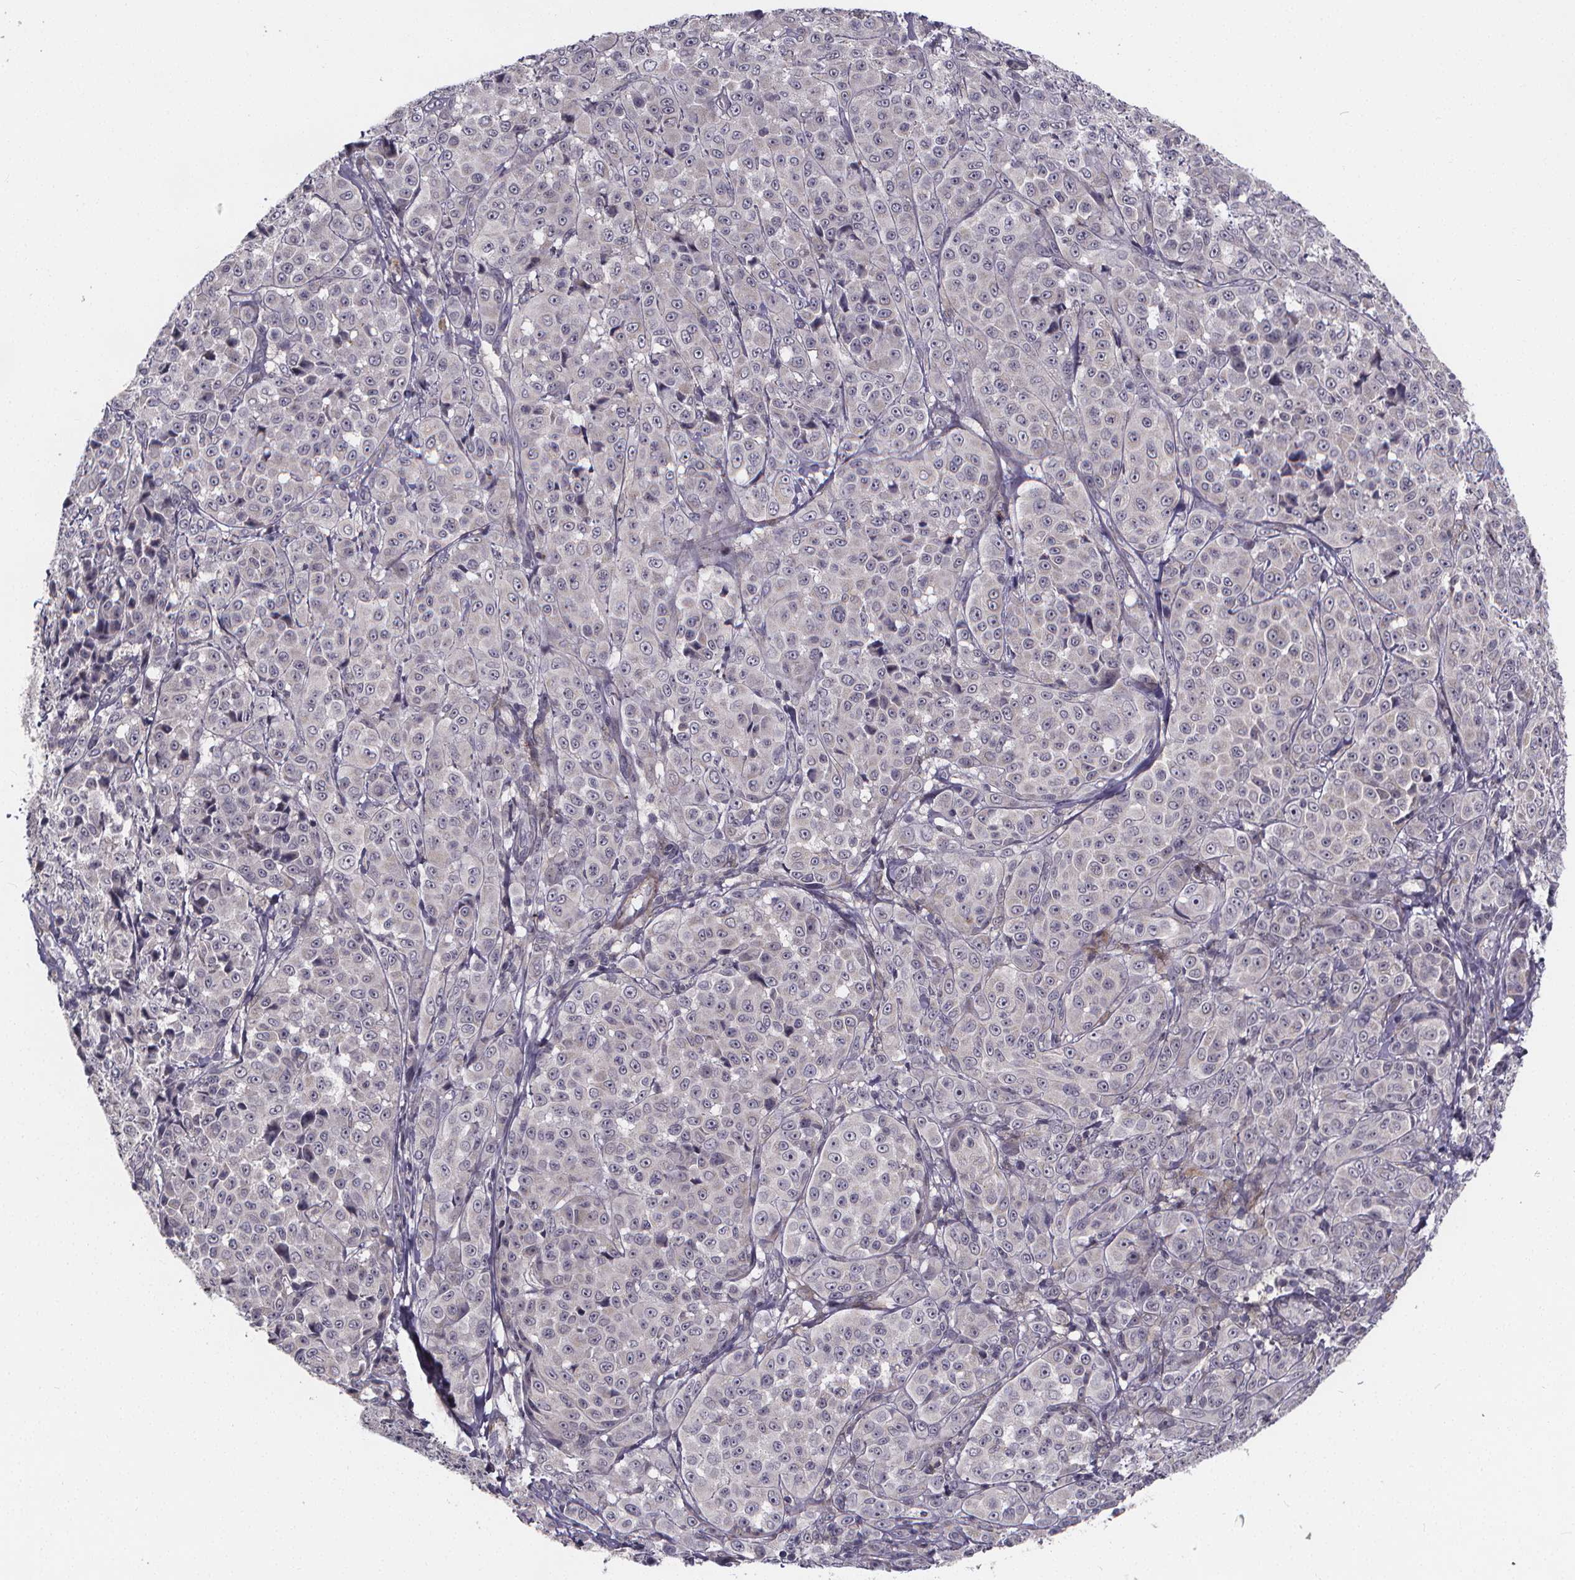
{"staining": {"intensity": "negative", "quantity": "none", "location": "none"}, "tissue": "melanoma", "cell_type": "Tumor cells", "image_type": "cancer", "snomed": [{"axis": "morphology", "description": "Malignant melanoma, NOS"}, {"axis": "topography", "description": "Skin"}], "caption": "The IHC micrograph has no significant positivity in tumor cells of malignant melanoma tissue.", "gene": "FBXW2", "patient": {"sex": "male", "age": 89}}